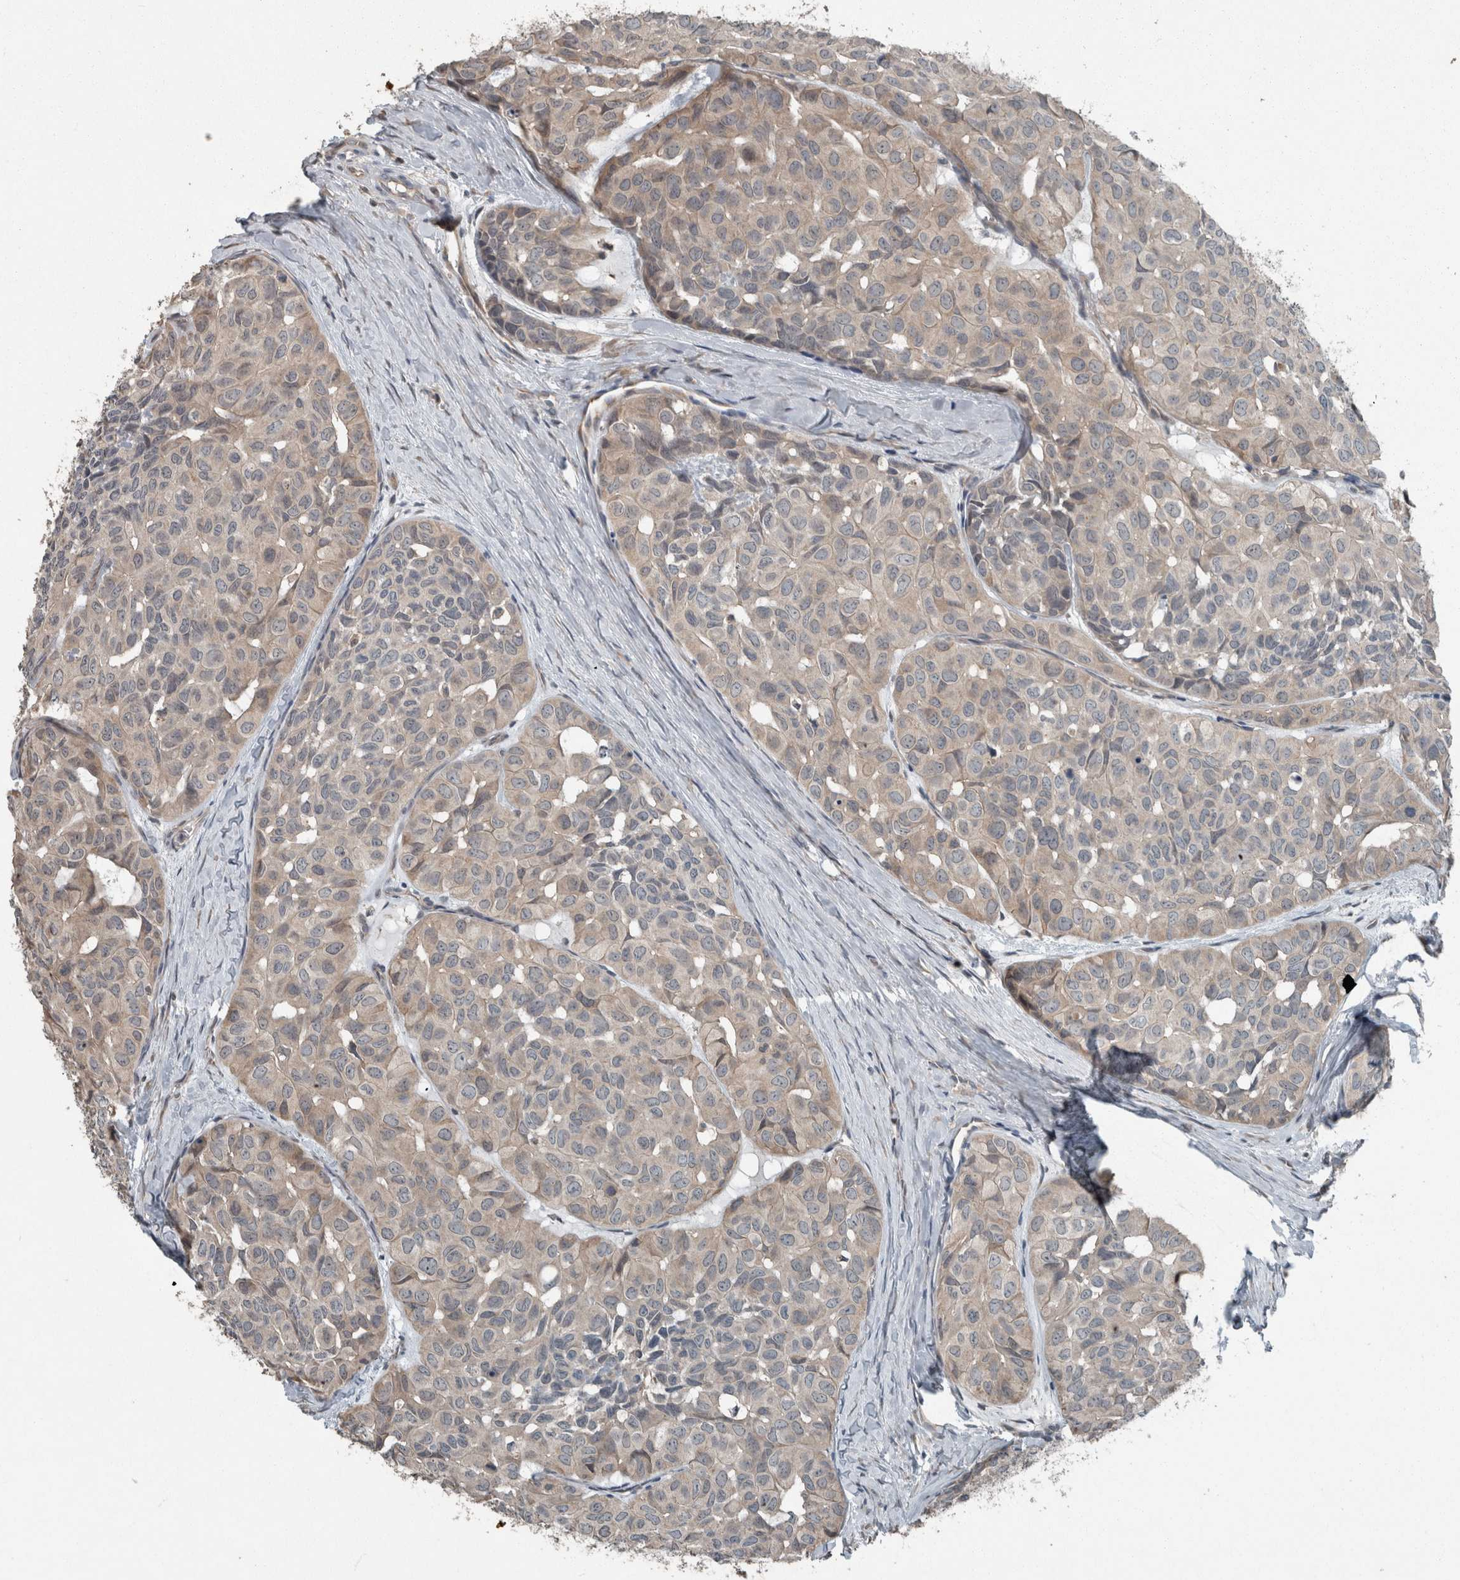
{"staining": {"intensity": "weak", "quantity": "25%-75%", "location": "cytoplasmic/membranous"}, "tissue": "head and neck cancer", "cell_type": "Tumor cells", "image_type": "cancer", "snomed": [{"axis": "morphology", "description": "Adenocarcinoma, NOS"}, {"axis": "topography", "description": "Salivary gland, NOS"}, {"axis": "topography", "description": "Head-Neck"}], "caption": "The micrograph exhibits staining of head and neck cancer, revealing weak cytoplasmic/membranous protein staining (brown color) within tumor cells. (DAB = brown stain, brightfield microscopy at high magnification).", "gene": "KNTC1", "patient": {"sex": "female", "age": 76}}